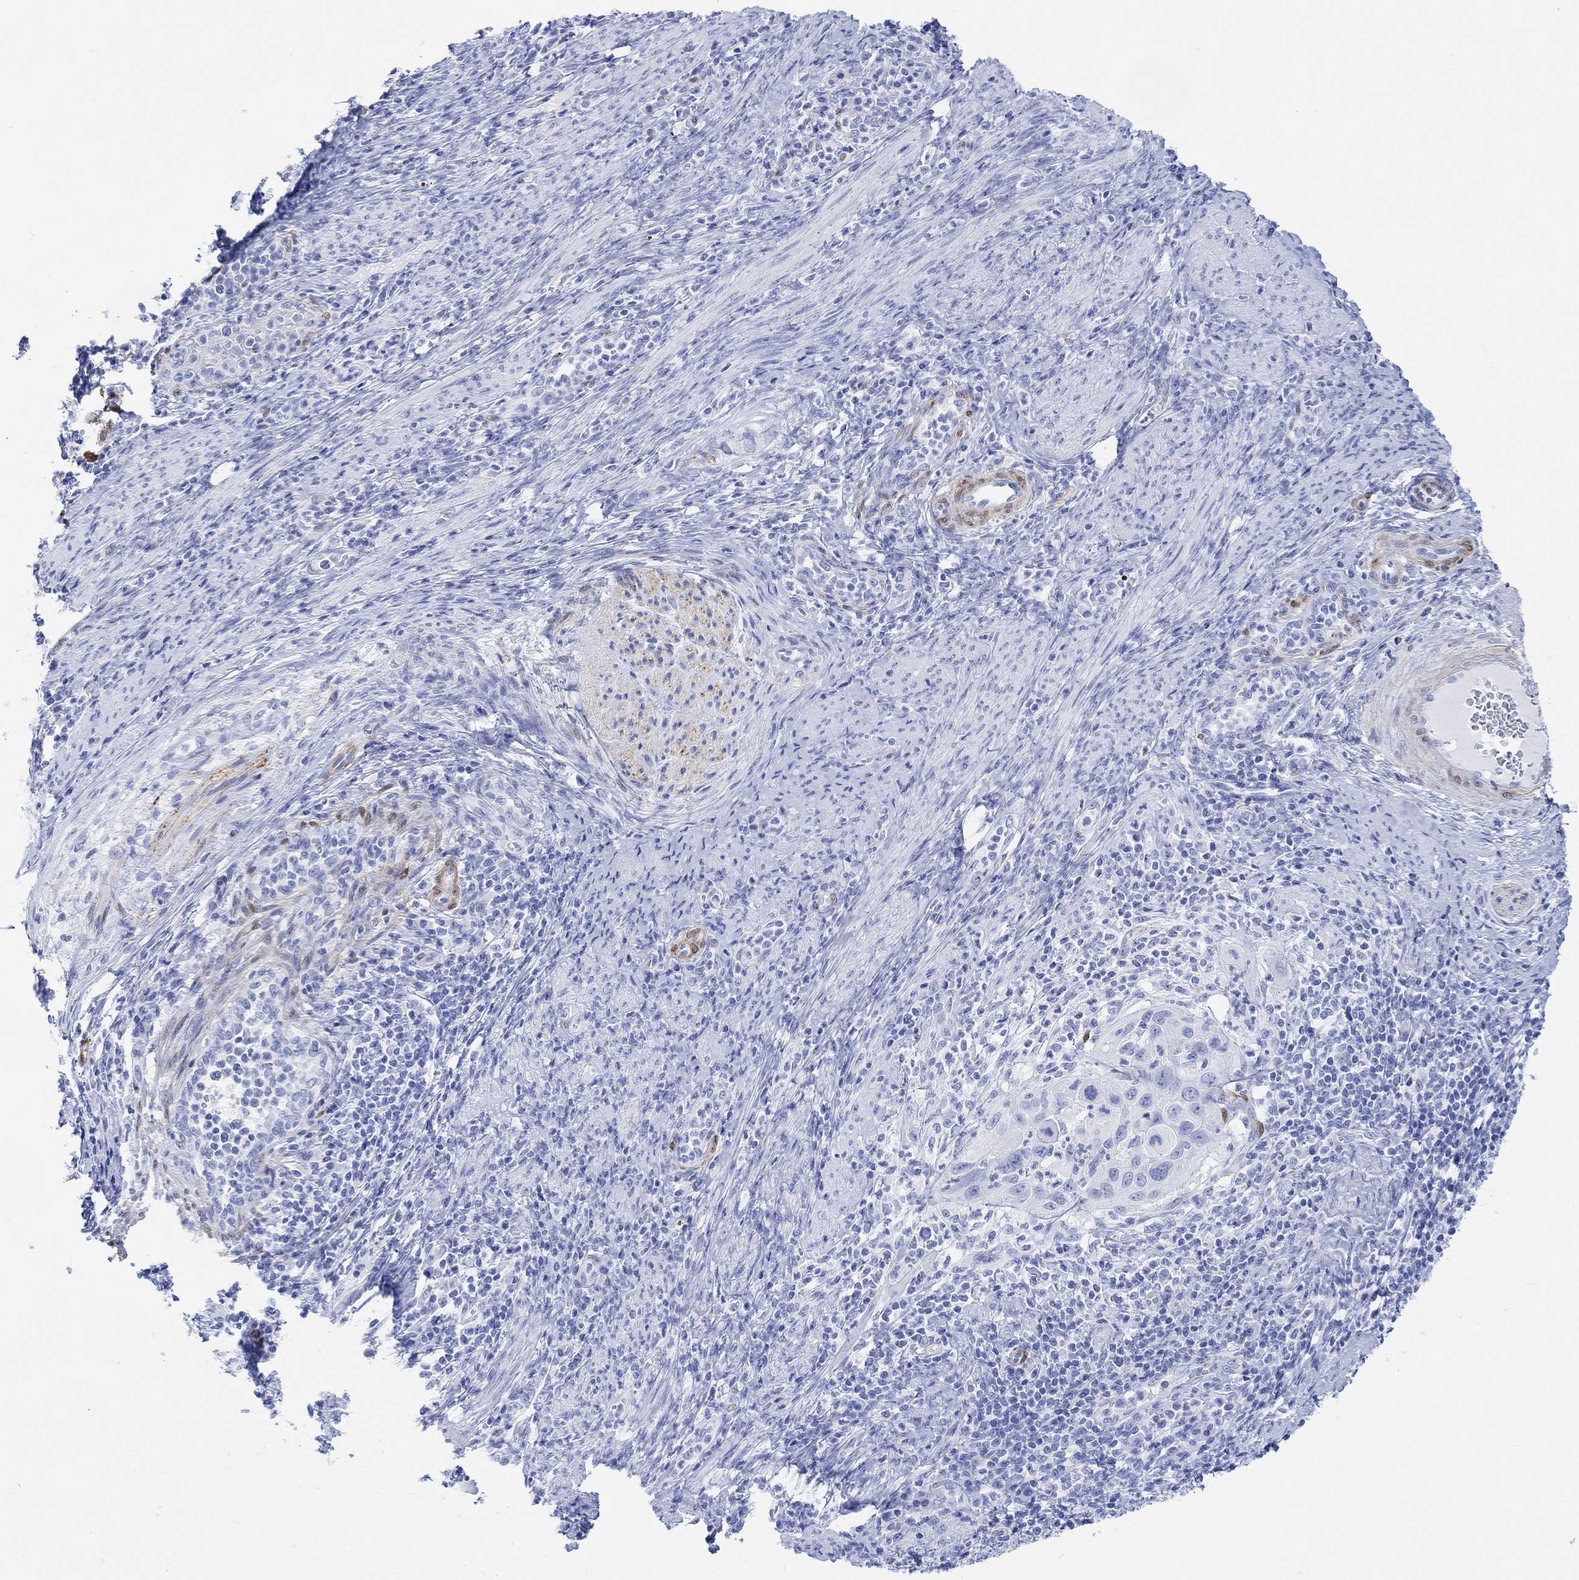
{"staining": {"intensity": "negative", "quantity": "none", "location": "none"}, "tissue": "cervical cancer", "cell_type": "Tumor cells", "image_type": "cancer", "snomed": [{"axis": "morphology", "description": "Squamous cell carcinoma, NOS"}, {"axis": "topography", "description": "Cervix"}], "caption": "This is an IHC photomicrograph of cervical squamous cell carcinoma. There is no staining in tumor cells.", "gene": "TPPP3", "patient": {"sex": "female", "age": 26}}